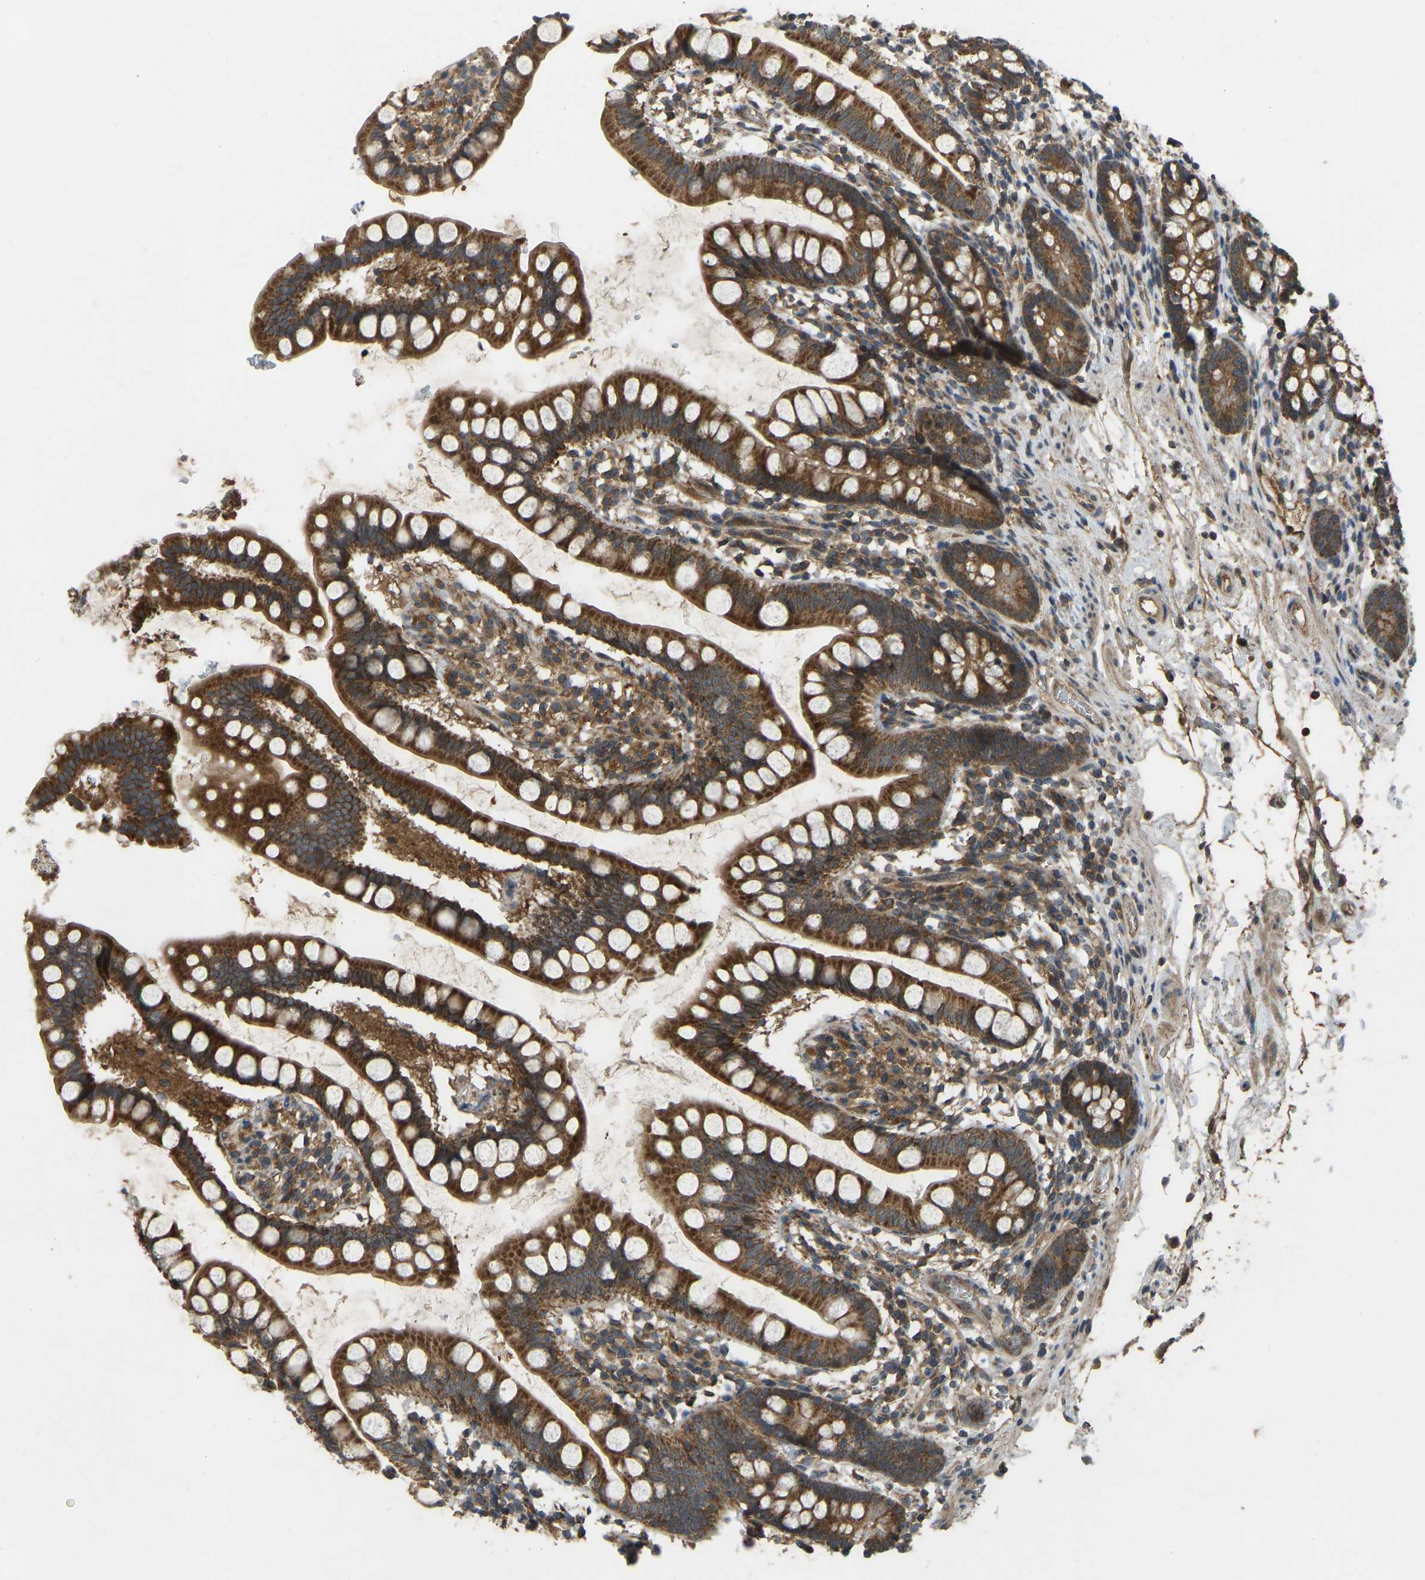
{"staining": {"intensity": "strong", "quantity": ">75%", "location": "cytoplasmic/membranous"}, "tissue": "small intestine", "cell_type": "Glandular cells", "image_type": "normal", "snomed": [{"axis": "morphology", "description": "Normal tissue, NOS"}, {"axis": "topography", "description": "Small intestine"}], "caption": "Immunohistochemical staining of benign human small intestine demonstrates strong cytoplasmic/membranous protein positivity in approximately >75% of glandular cells. The staining was performed using DAB, with brown indicating positive protein expression. Nuclei are stained blue with hematoxylin.", "gene": "ZNF71", "patient": {"sex": "female", "age": 84}}